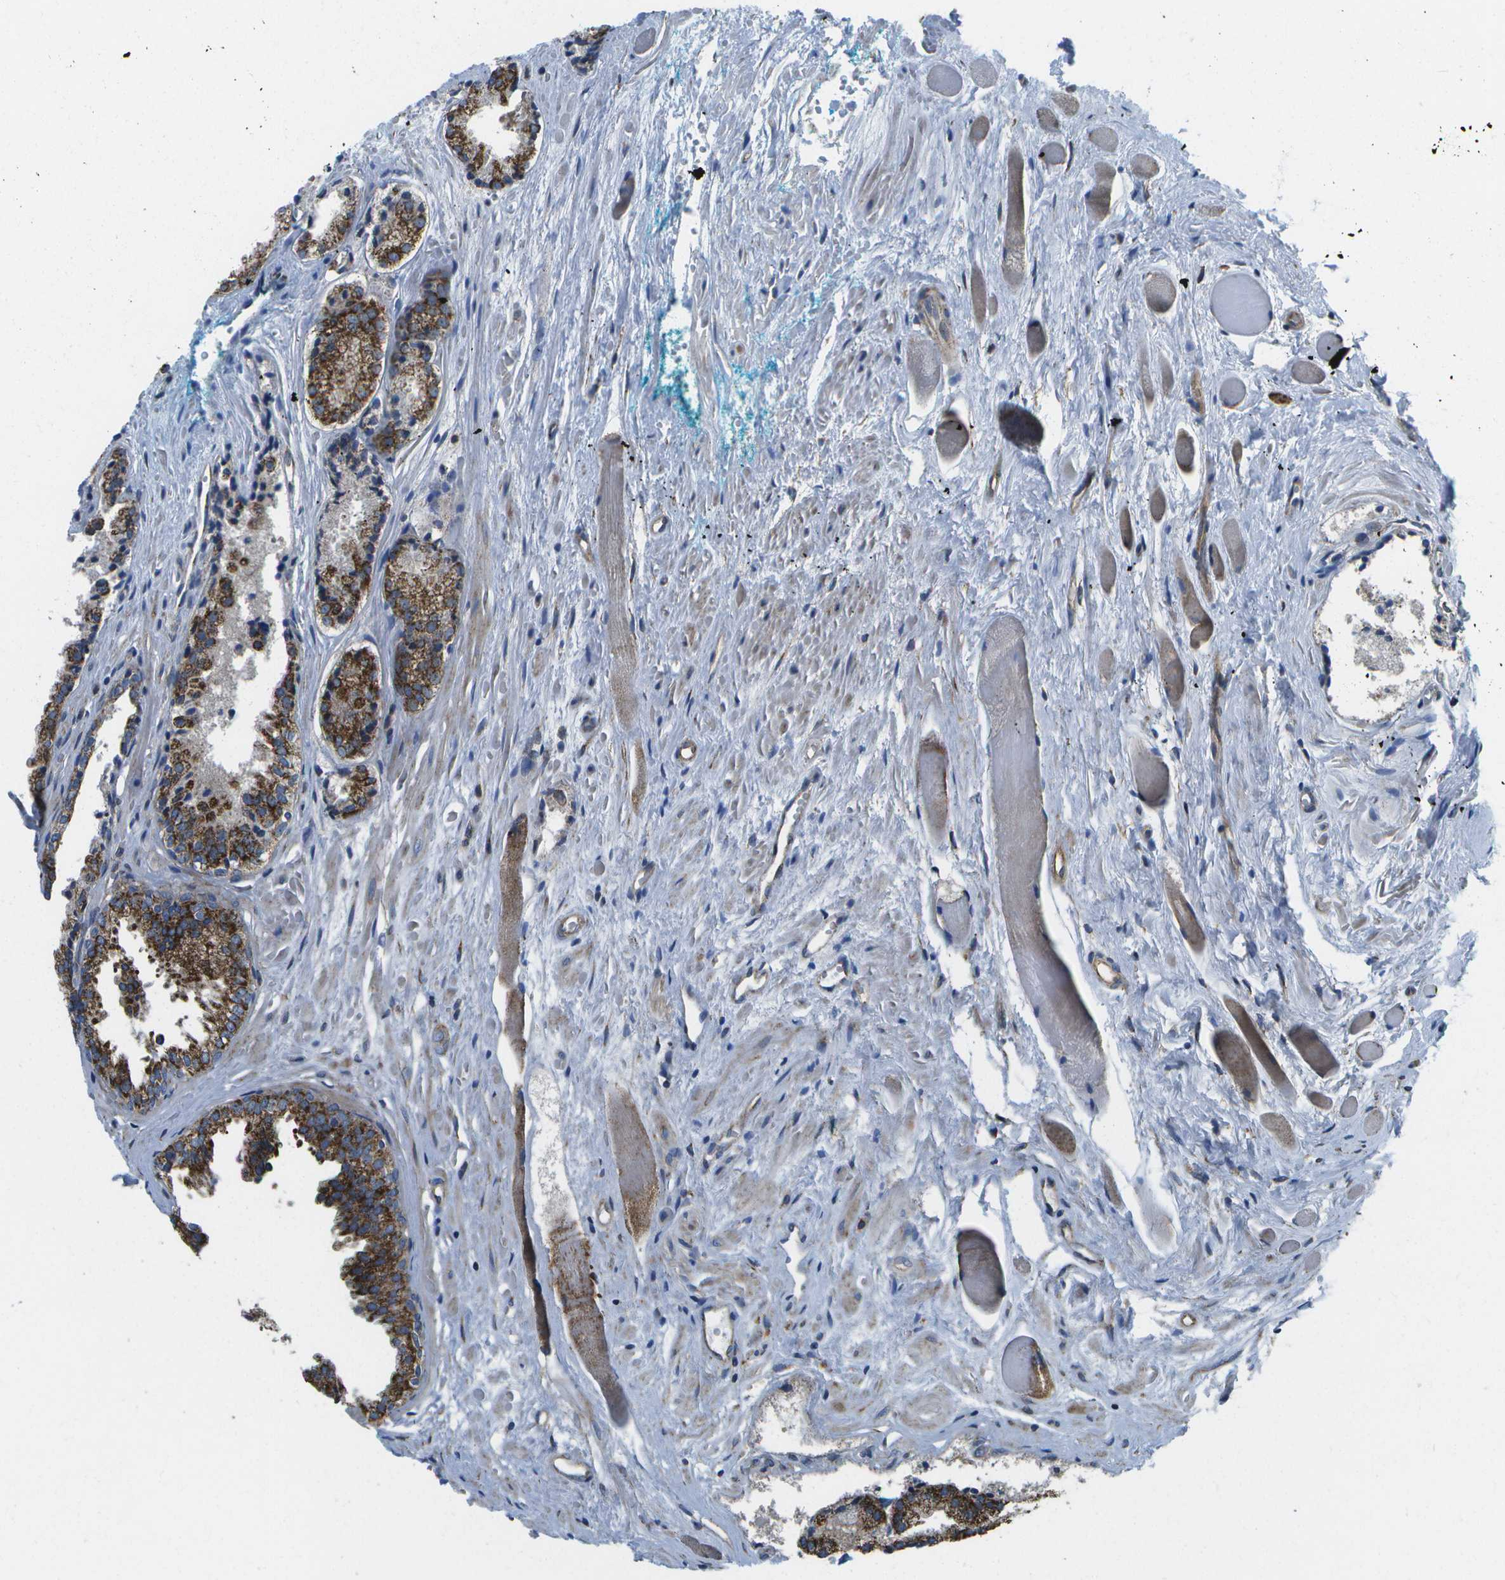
{"staining": {"intensity": "strong", "quantity": ">75%", "location": "cytoplasmic/membranous"}, "tissue": "prostate cancer", "cell_type": "Tumor cells", "image_type": "cancer", "snomed": [{"axis": "morphology", "description": "Adenocarcinoma, Low grade"}, {"axis": "topography", "description": "Prostate"}], "caption": "Protein staining of prostate cancer (adenocarcinoma (low-grade)) tissue reveals strong cytoplasmic/membranous staining in about >75% of tumor cells.", "gene": "MVK", "patient": {"sex": "male", "age": 53}}